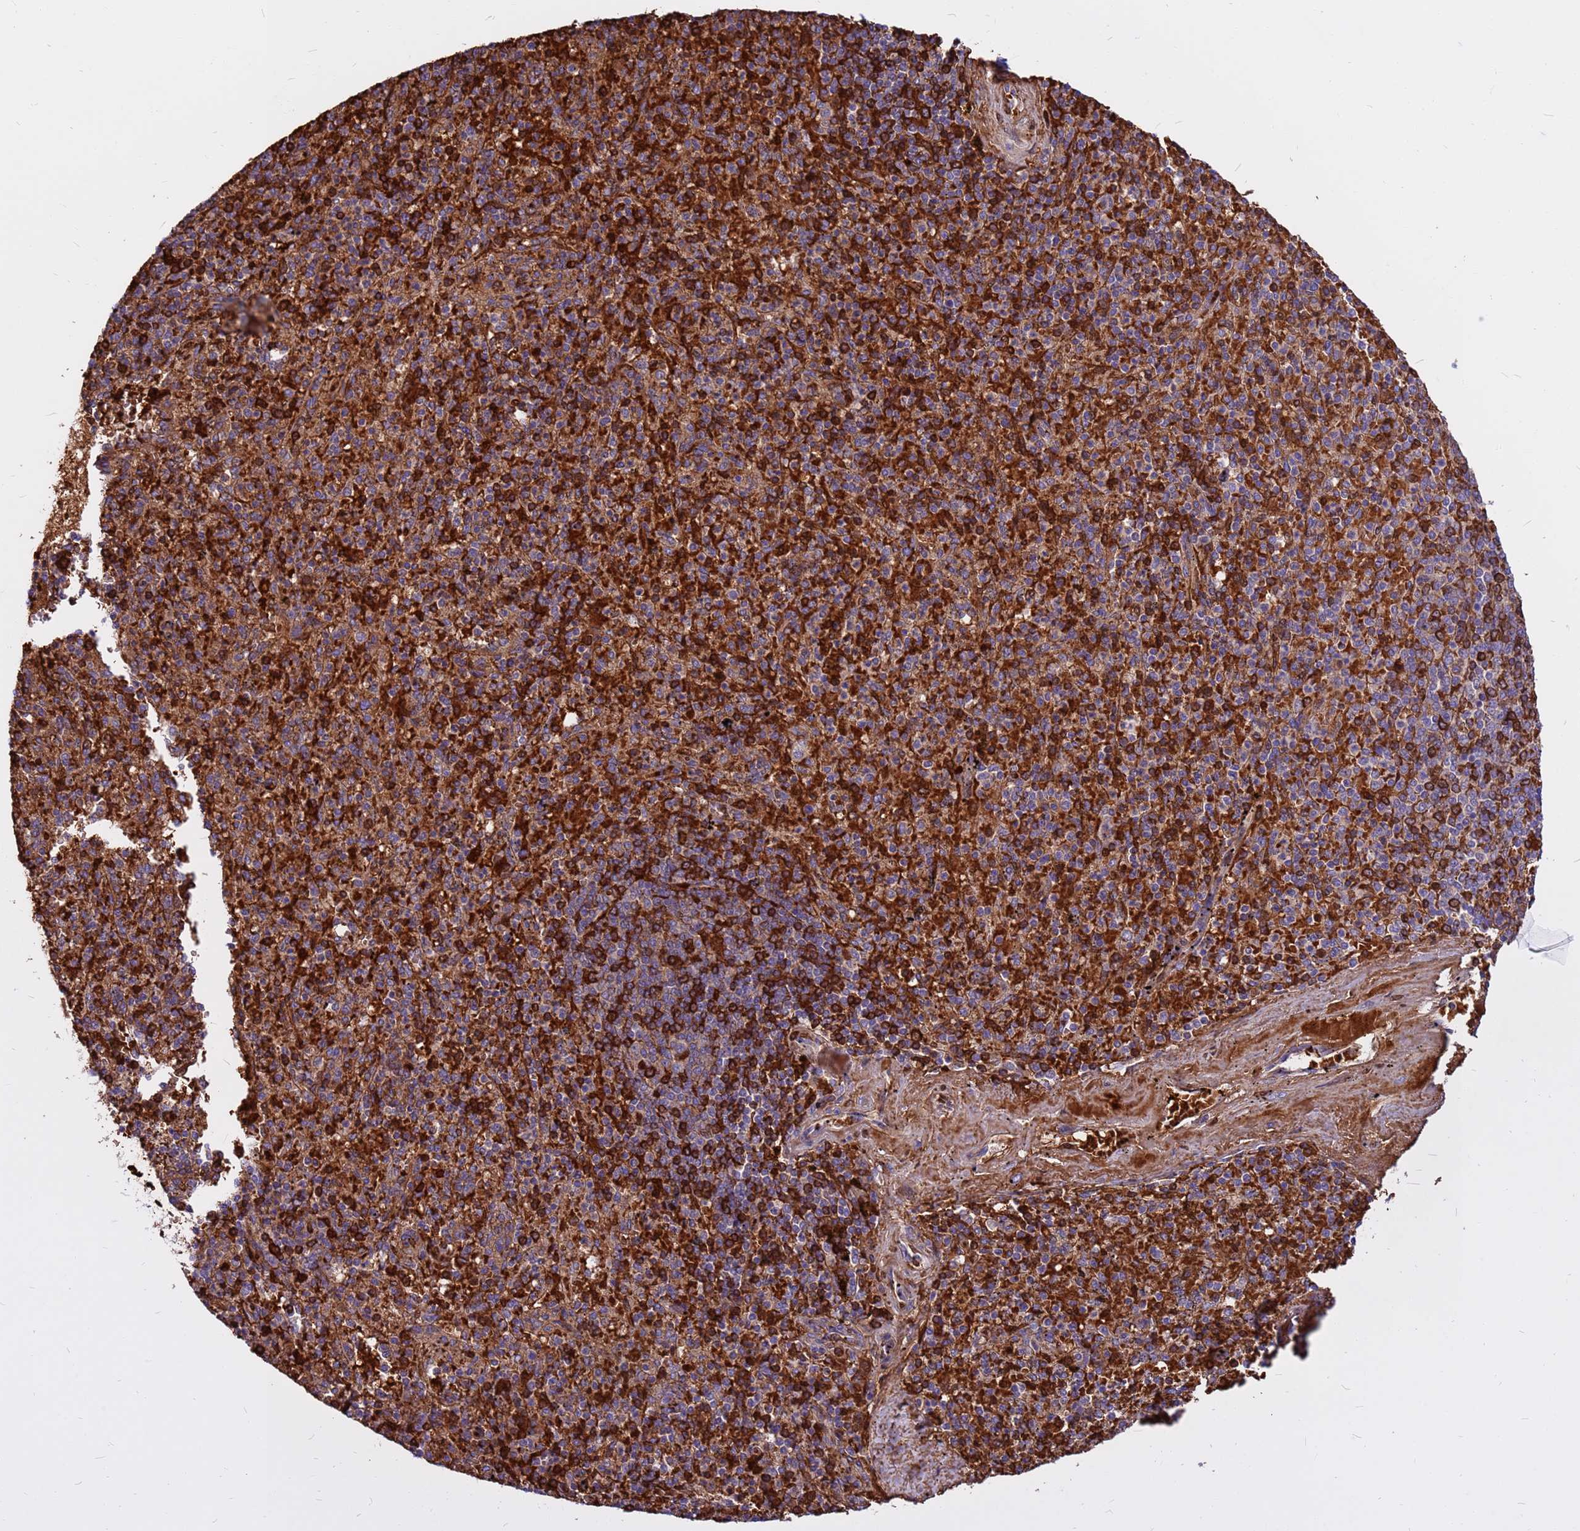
{"staining": {"intensity": "strong", "quantity": "<25%", "location": "cytoplasmic/membranous"}, "tissue": "spleen", "cell_type": "Cells in red pulp", "image_type": "normal", "snomed": [{"axis": "morphology", "description": "Normal tissue, NOS"}, {"axis": "topography", "description": "Spleen"}], "caption": "The histopathology image exhibits immunohistochemical staining of normal spleen. There is strong cytoplasmic/membranous expression is appreciated in approximately <25% of cells in red pulp.", "gene": "ZNF669", "patient": {"sex": "male", "age": 82}}